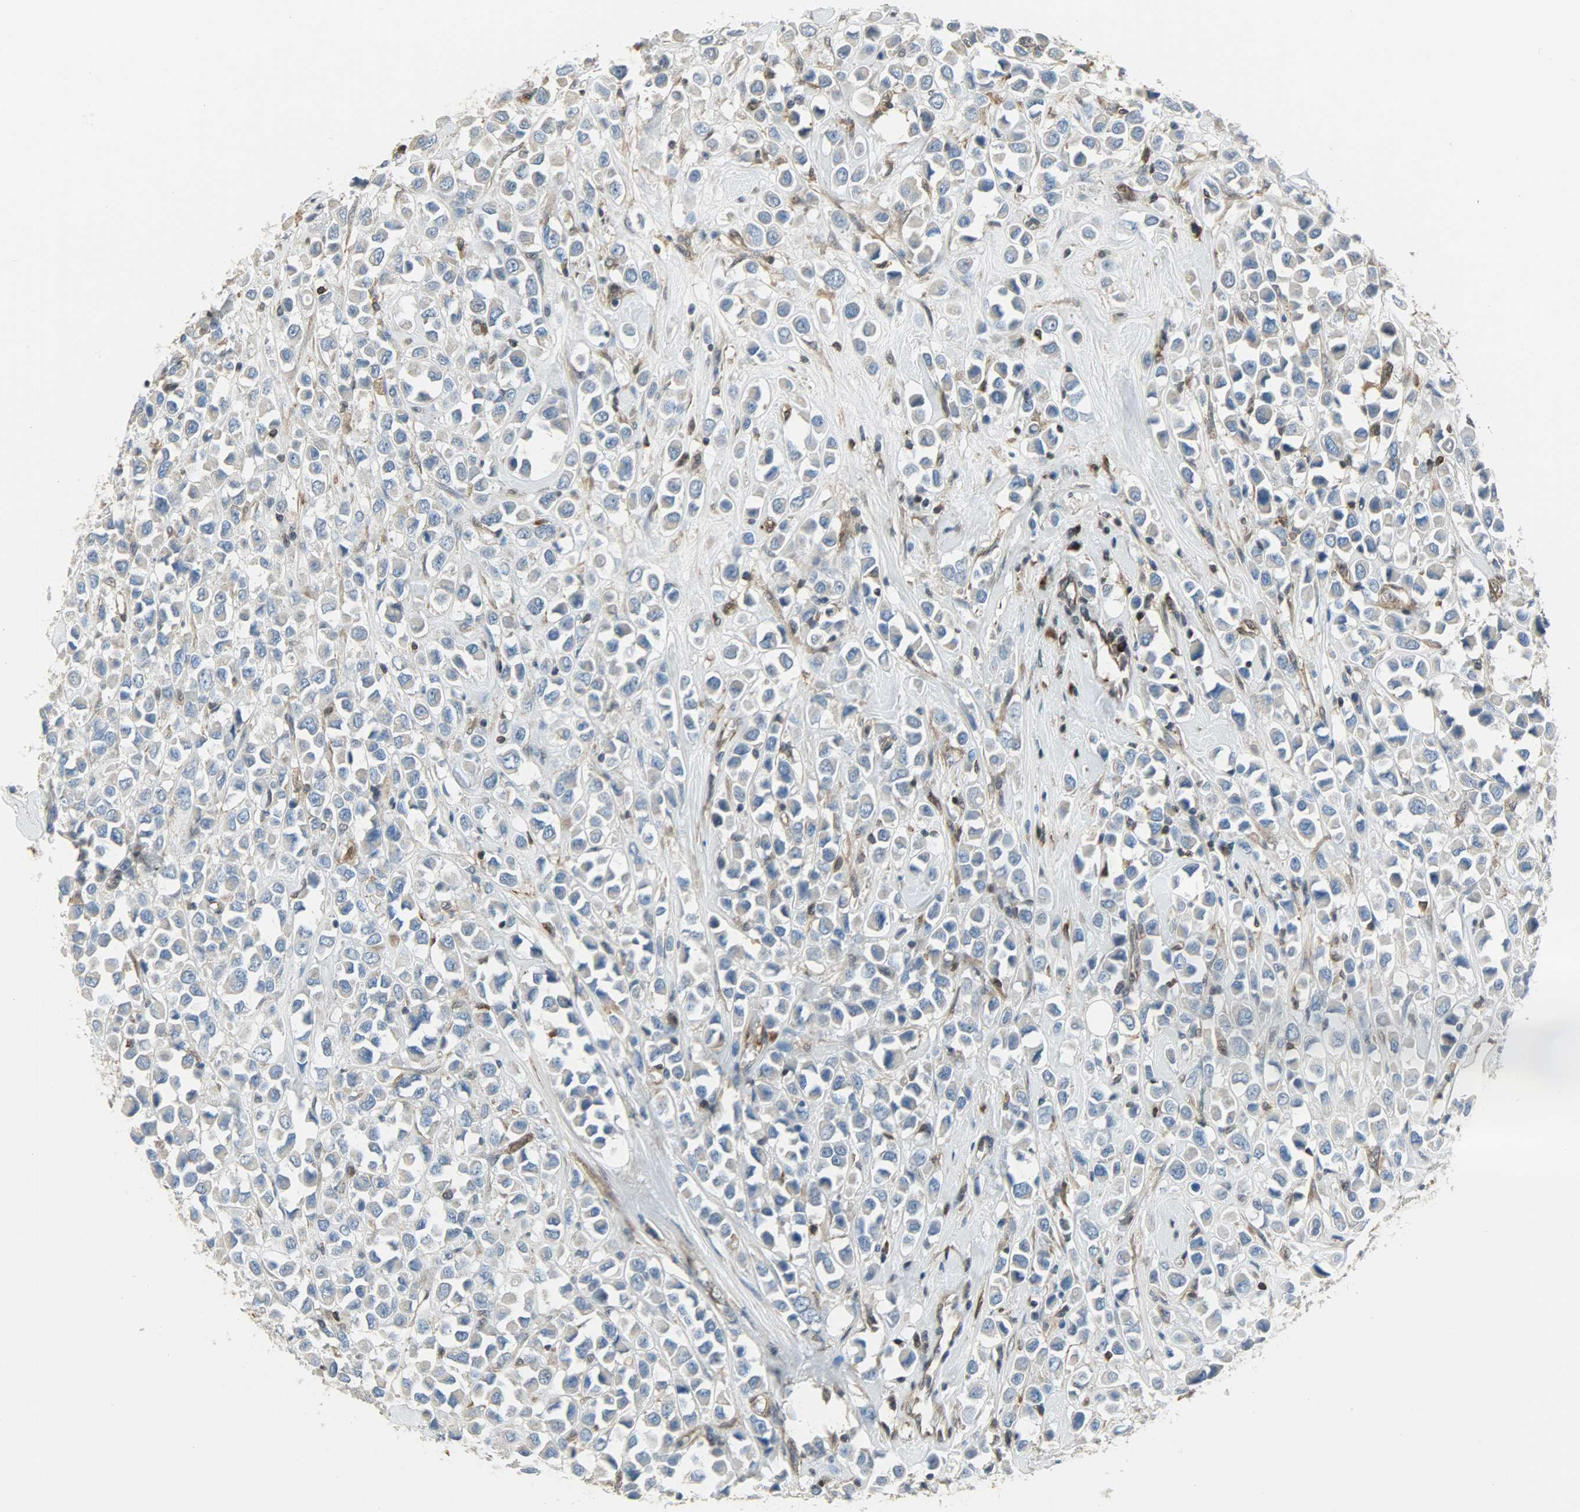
{"staining": {"intensity": "negative", "quantity": "none", "location": "none"}, "tissue": "breast cancer", "cell_type": "Tumor cells", "image_type": "cancer", "snomed": [{"axis": "morphology", "description": "Duct carcinoma"}, {"axis": "topography", "description": "Breast"}], "caption": "Breast cancer (intraductal carcinoma) was stained to show a protein in brown. There is no significant positivity in tumor cells.", "gene": "LDHB", "patient": {"sex": "female", "age": 61}}